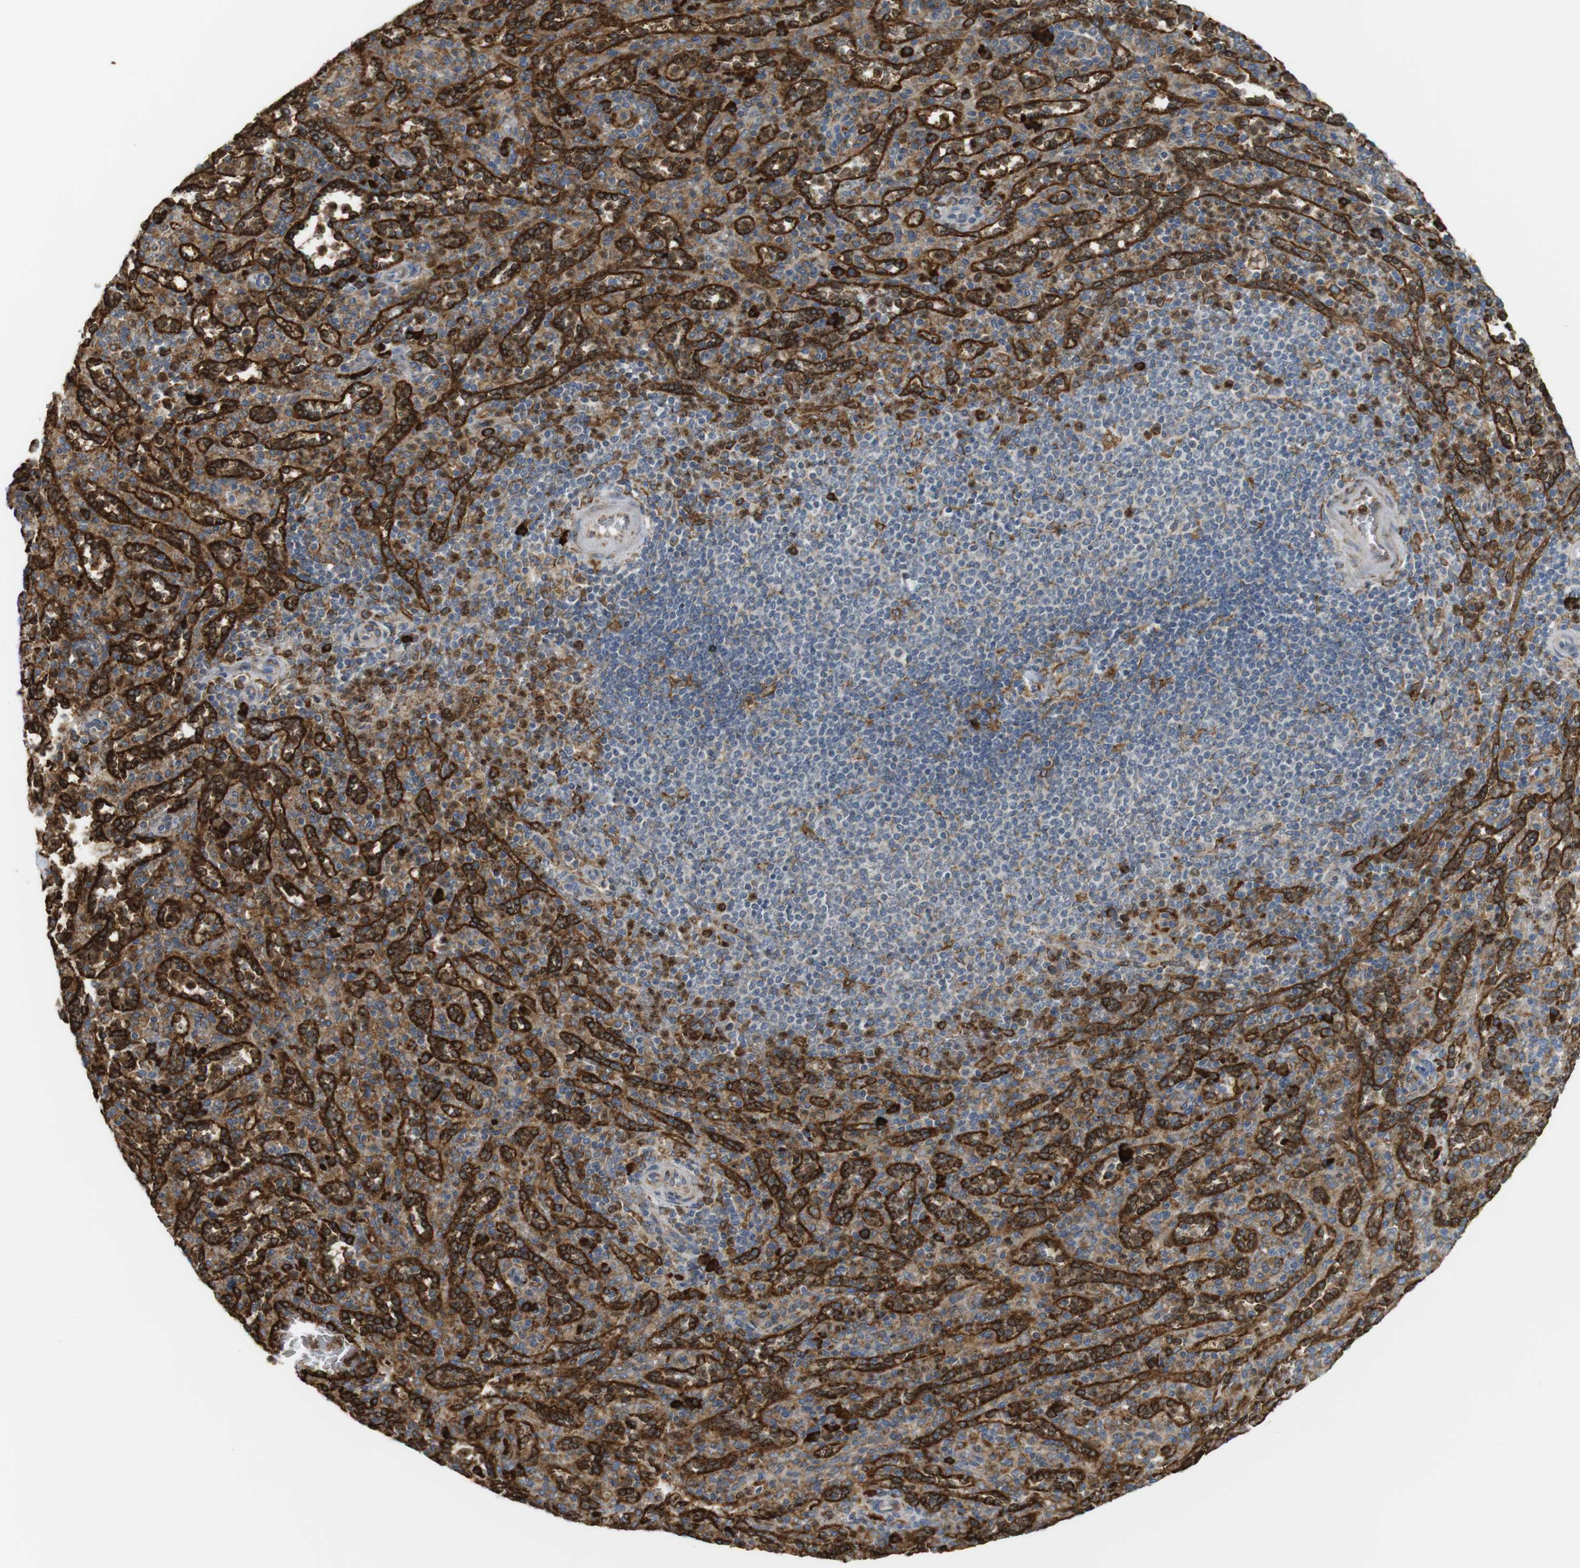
{"staining": {"intensity": "moderate", "quantity": ">75%", "location": "cytoplasmic/membranous"}, "tissue": "spleen", "cell_type": "Cells in red pulp", "image_type": "normal", "snomed": [{"axis": "morphology", "description": "Normal tissue, NOS"}, {"axis": "topography", "description": "Spleen"}], "caption": "Immunohistochemistry (IHC) image of unremarkable human spleen stained for a protein (brown), which reveals medium levels of moderate cytoplasmic/membranous positivity in about >75% of cells in red pulp.", "gene": "MBOAT2", "patient": {"sex": "male", "age": 36}}